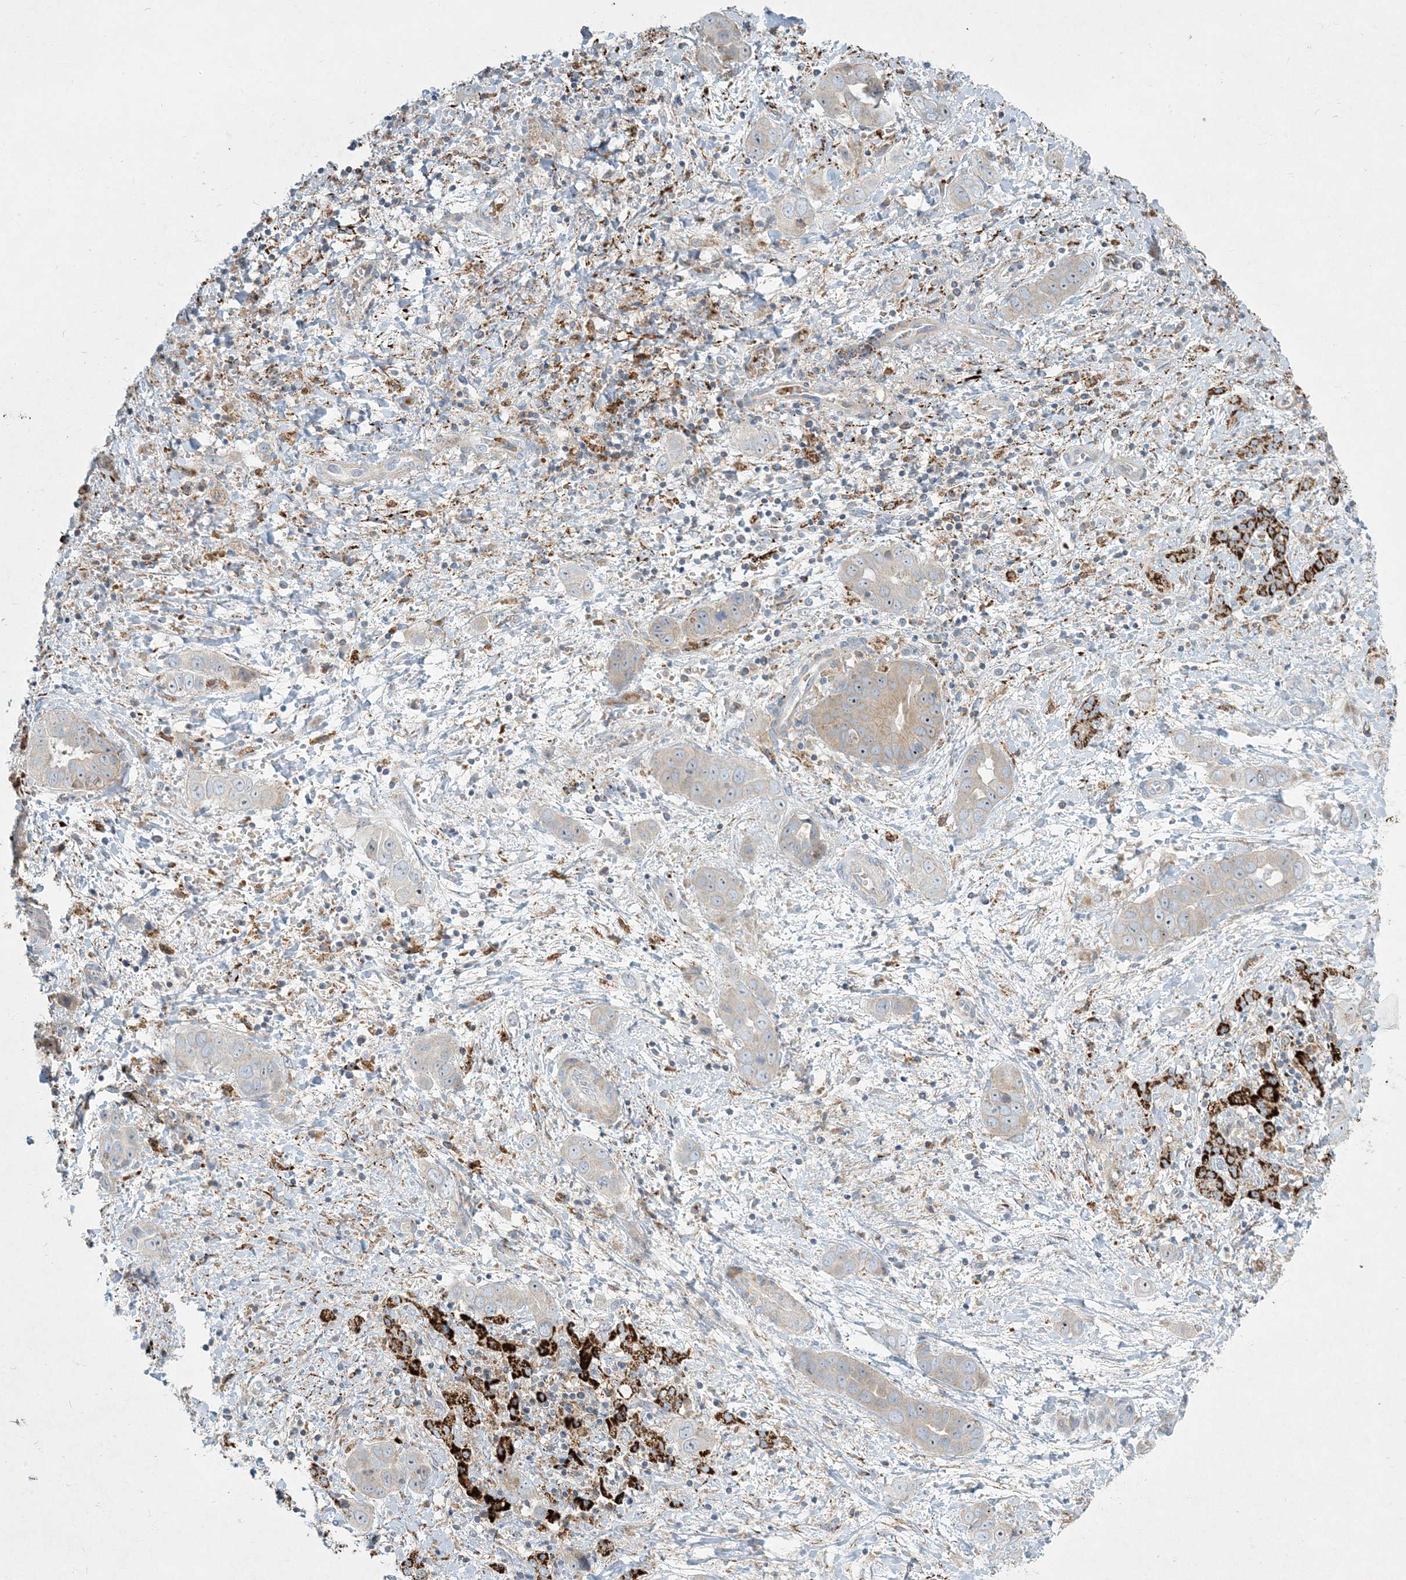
{"staining": {"intensity": "weak", "quantity": "<25%", "location": "cytoplasmic/membranous,nuclear"}, "tissue": "liver cancer", "cell_type": "Tumor cells", "image_type": "cancer", "snomed": [{"axis": "morphology", "description": "Cholangiocarcinoma"}, {"axis": "topography", "description": "Liver"}], "caption": "Protein analysis of liver cancer (cholangiocarcinoma) demonstrates no significant staining in tumor cells. (DAB IHC, high magnification).", "gene": "LTN1", "patient": {"sex": "female", "age": 52}}